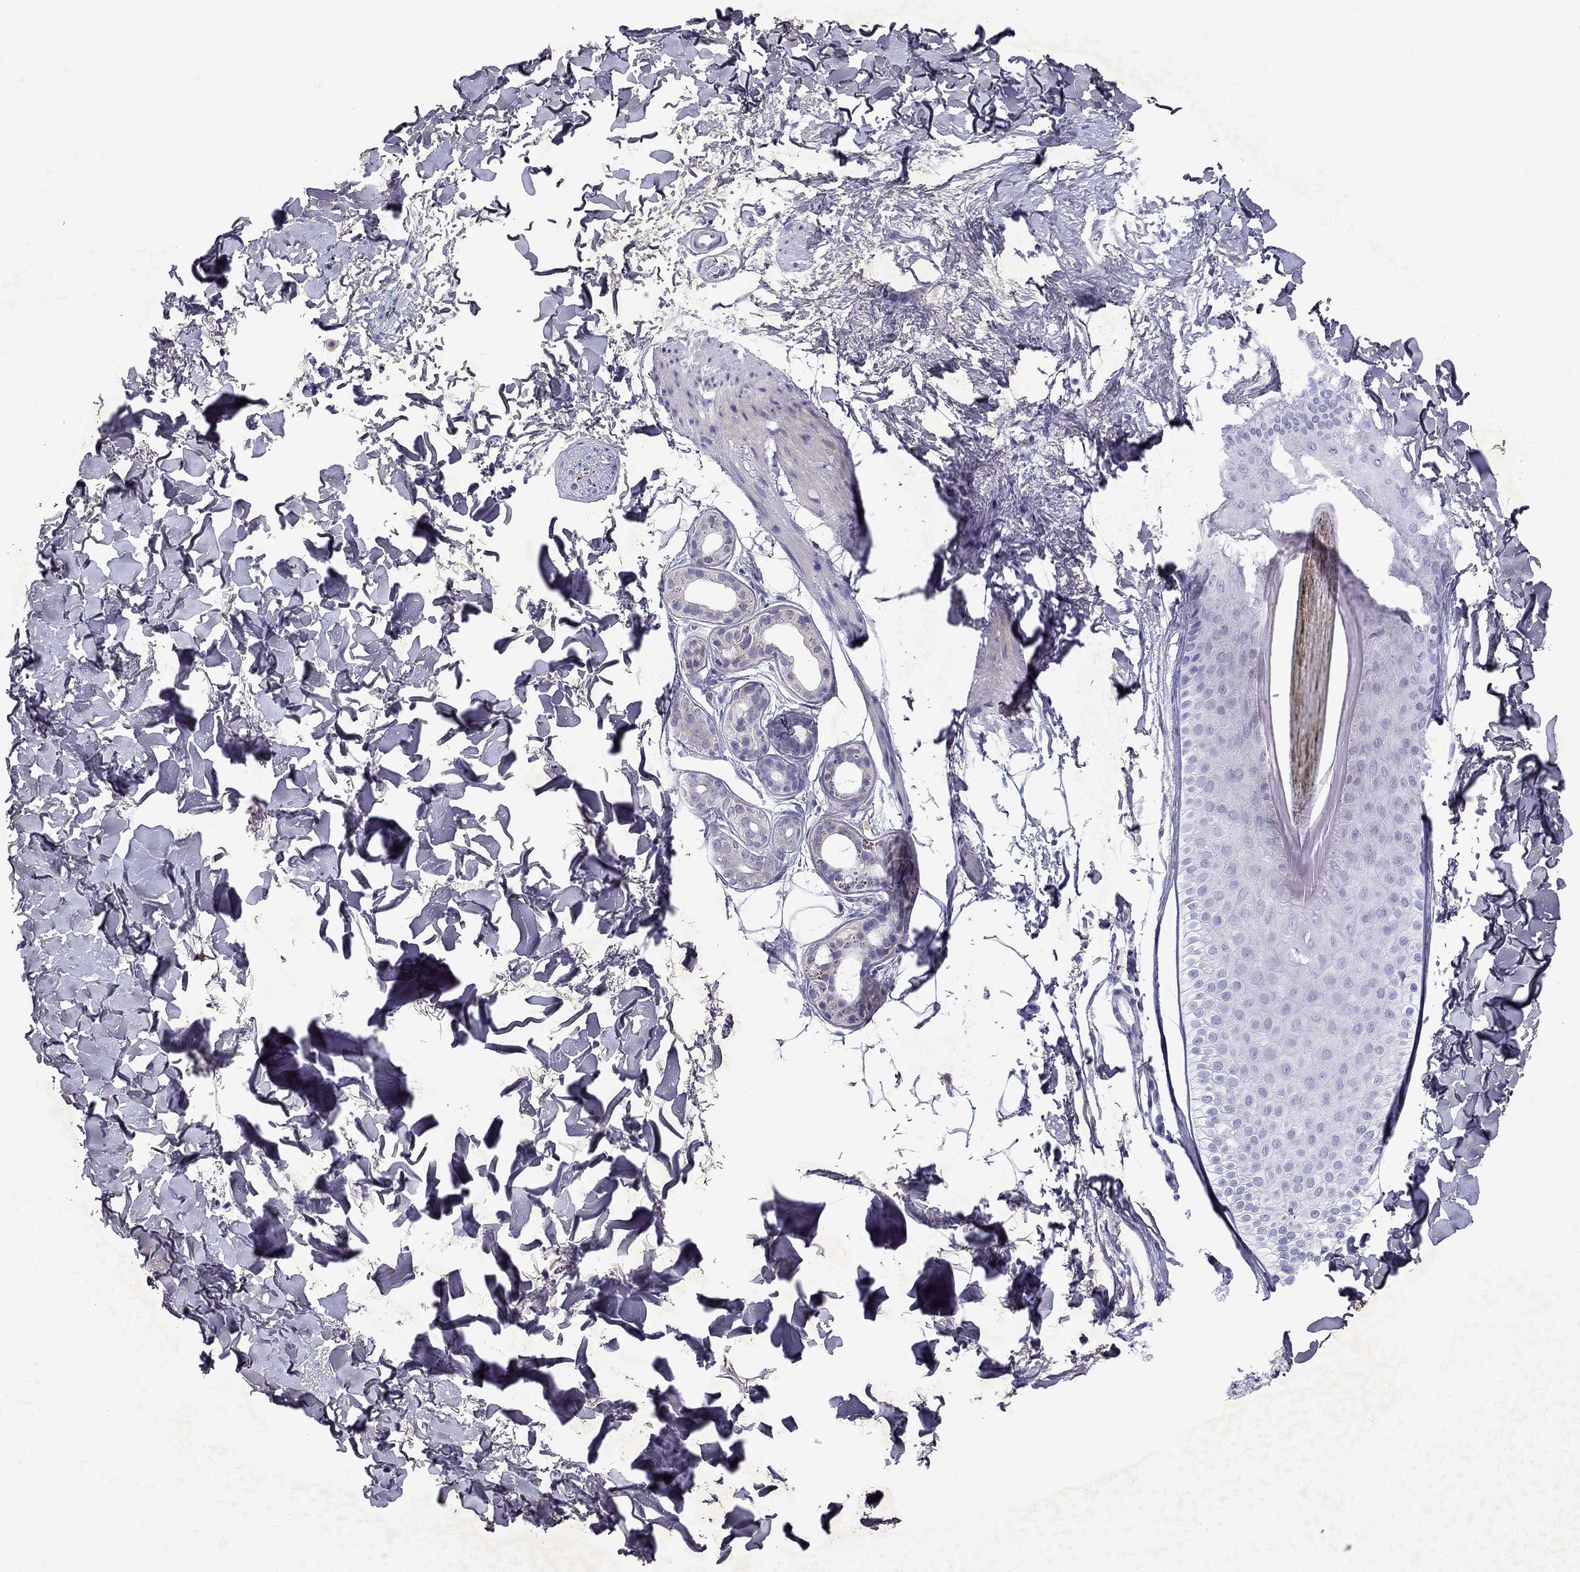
{"staining": {"intensity": "negative", "quantity": "none", "location": "none"}, "tissue": "skin cancer", "cell_type": "Tumor cells", "image_type": "cancer", "snomed": [{"axis": "morphology", "description": "Normal tissue, NOS"}, {"axis": "morphology", "description": "Basal cell carcinoma"}, {"axis": "topography", "description": "Skin"}], "caption": "This is a image of IHC staining of skin basal cell carcinoma, which shows no positivity in tumor cells.", "gene": "SLC6A4", "patient": {"sex": "male", "age": 84}}